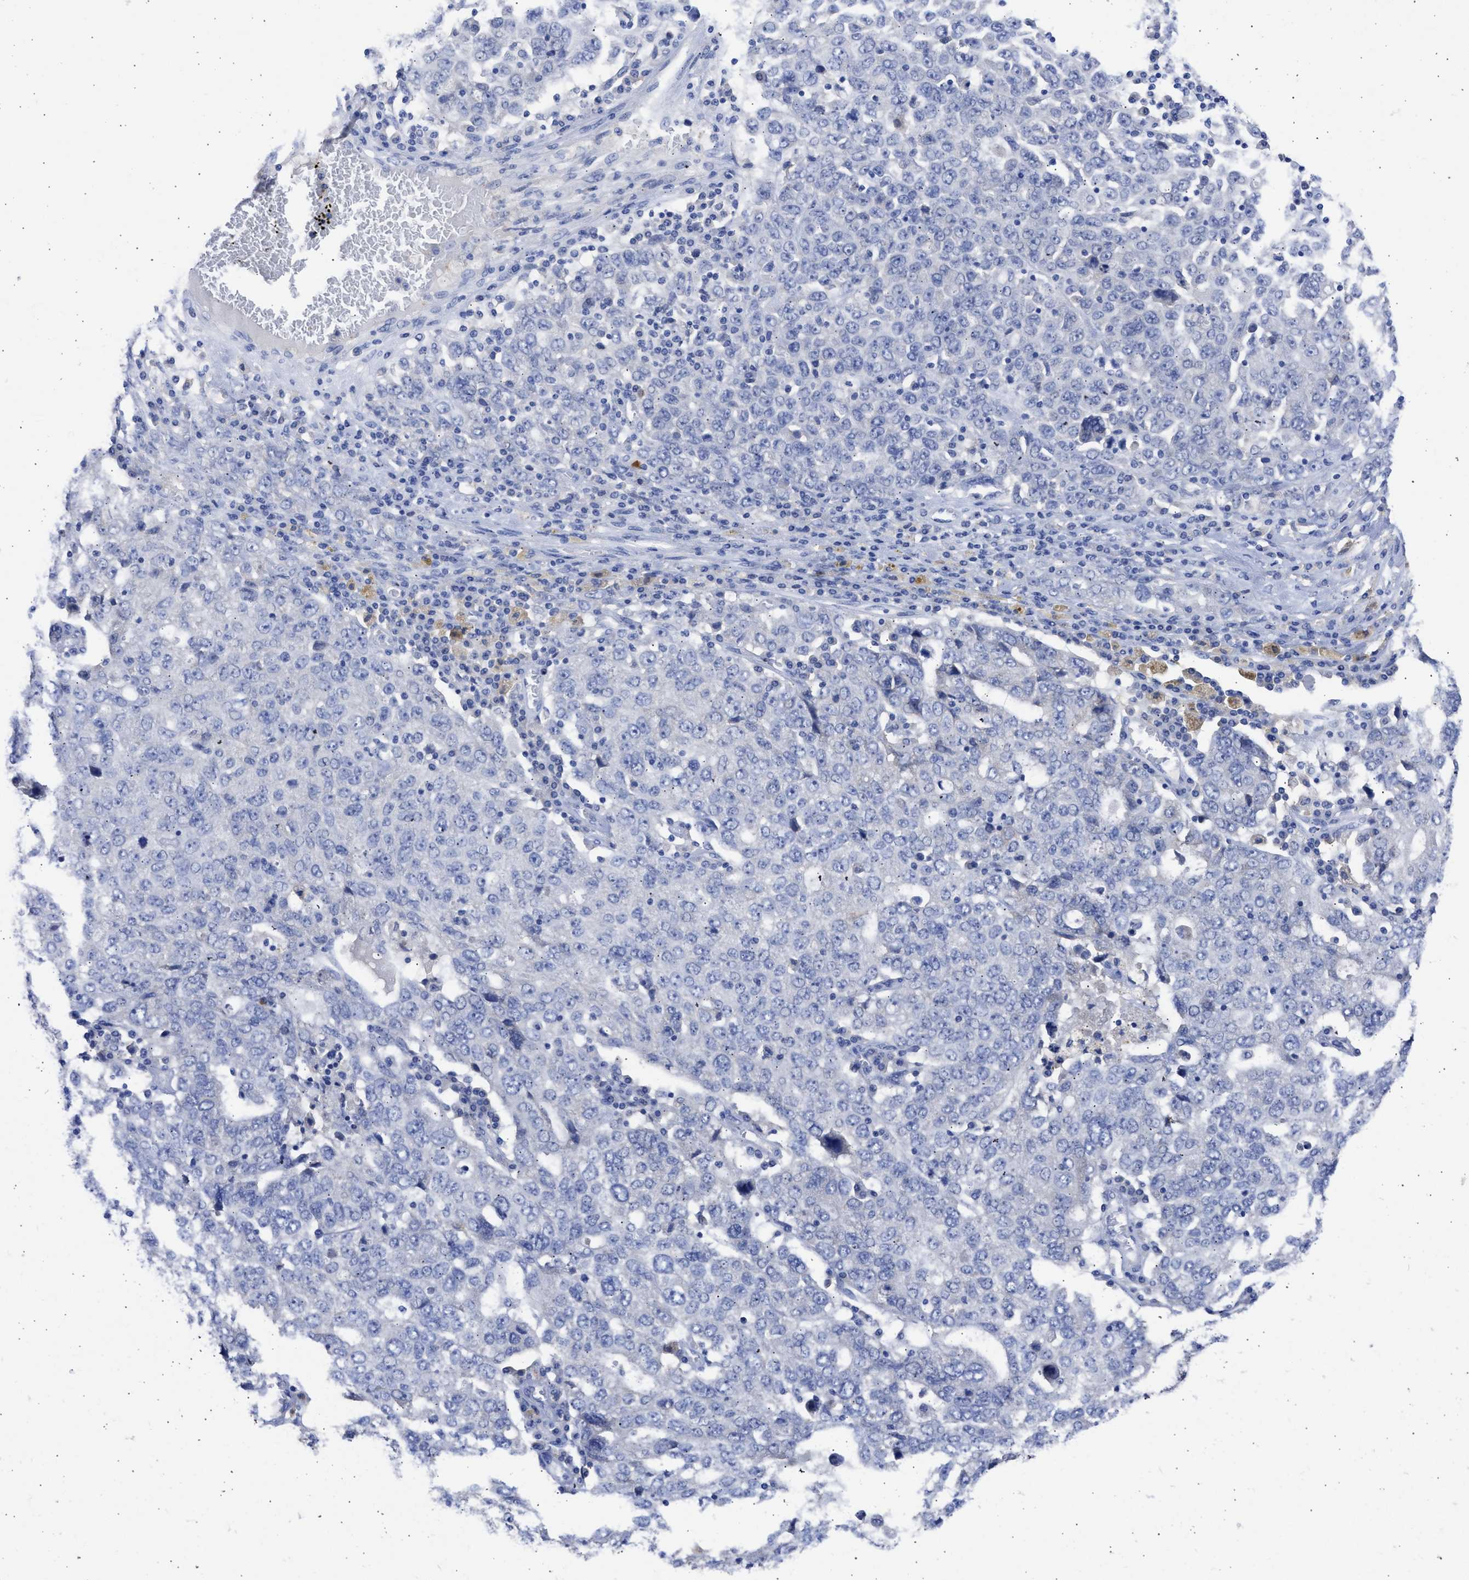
{"staining": {"intensity": "negative", "quantity": "none", "location": "none"}, "tissue": "ovarian cancer", "cell_type": "Tumor cells", "image_type": "cancer", "snomed": [{"axis": "morphology", "description": "Carcinoma, endometroid"}, {"axis": "topography", "description": "Ovary"}], "caption": "A high-resolution image shows IHC staining of ovarian cancer (endometroid carcinoma), which demonstrates no significant expression in tumor cells.", "gene": "RSPH1", "patient": {"sex": "female", "age": 62}}